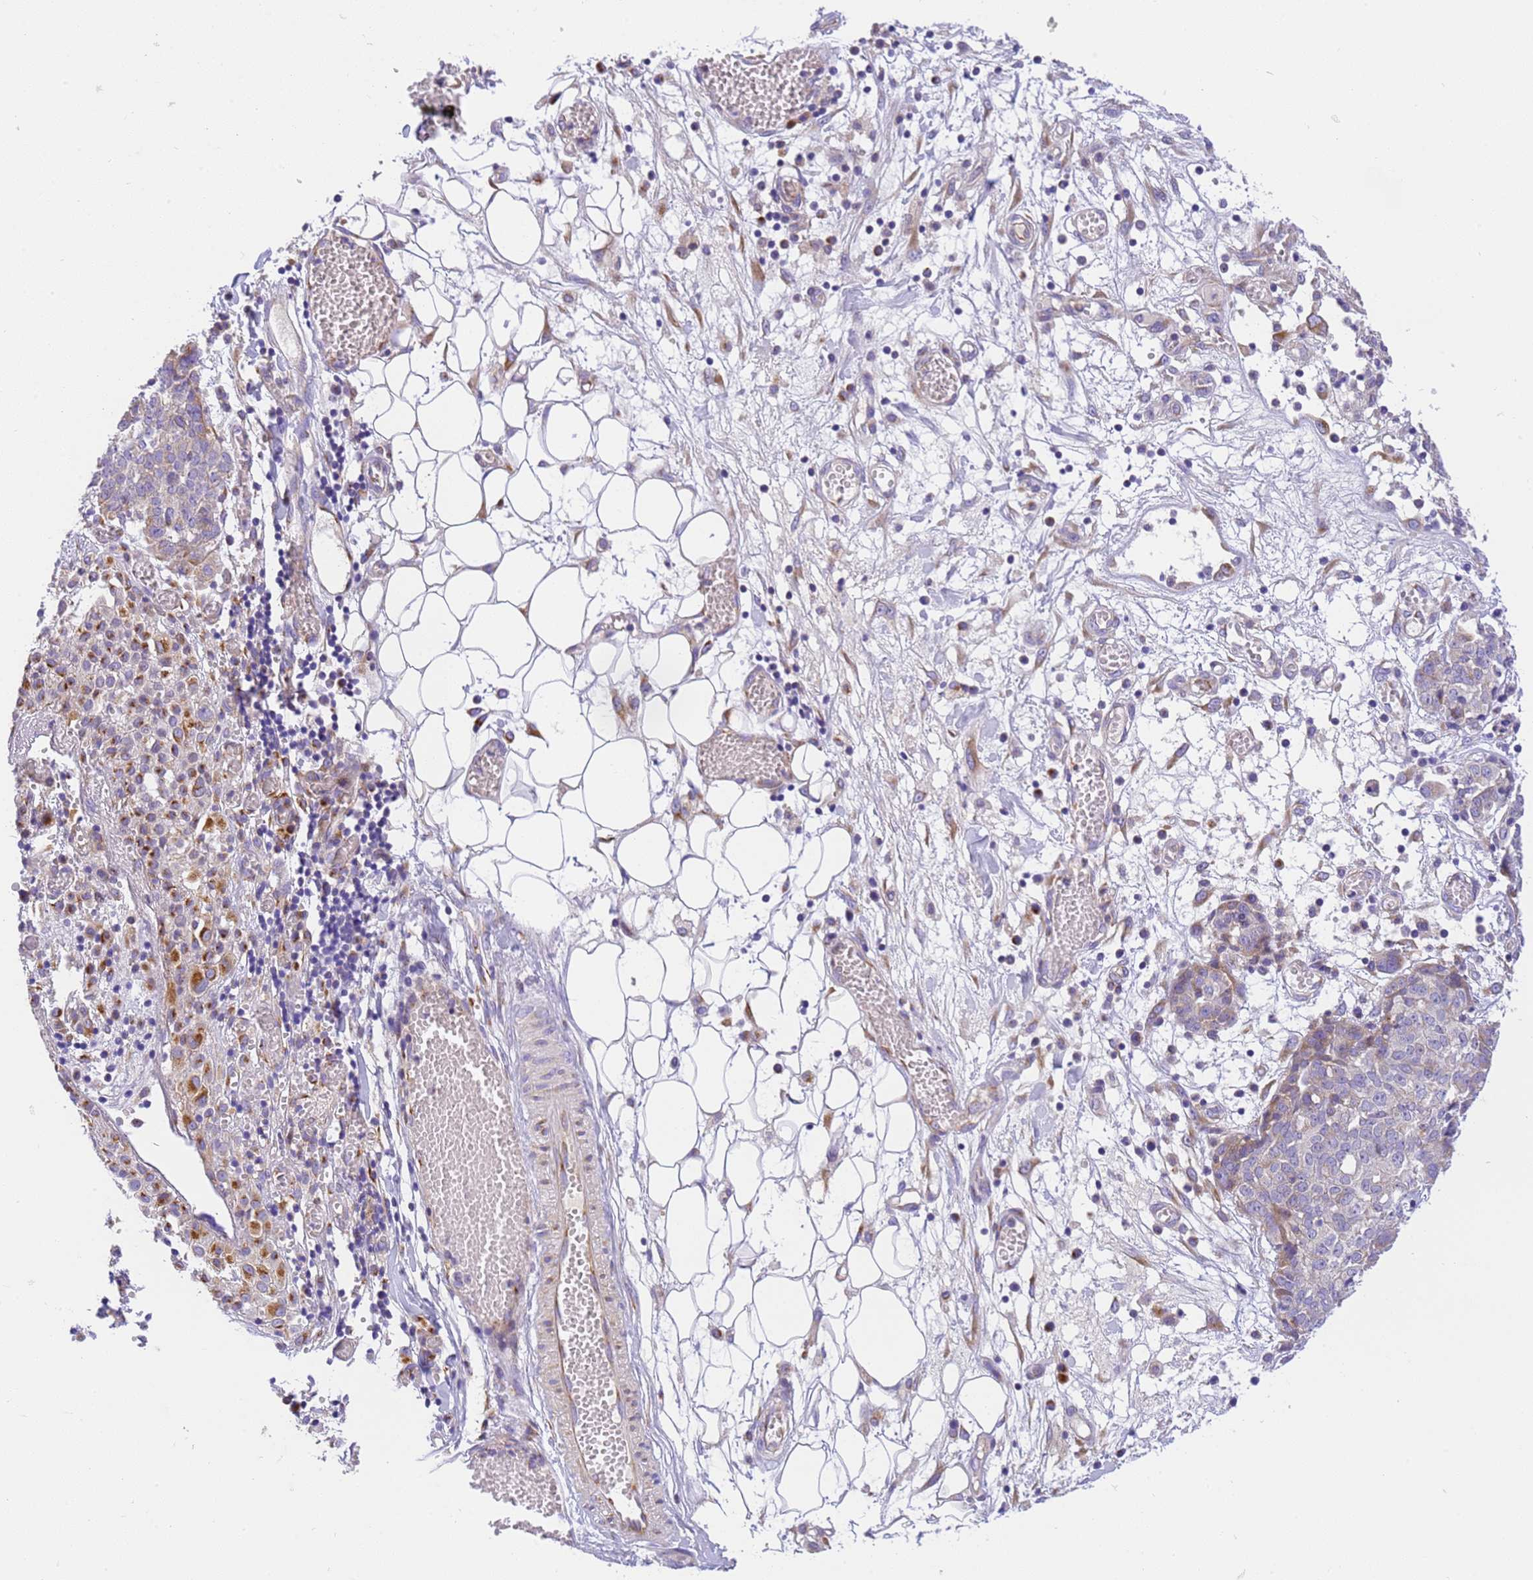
{"staining": {"intensity": "weak", "quantity": "<25%", "location": "cytoplasmic/membranous"}, "tissue": "ovarian cancer", "cell_type": "Tumor cells", "image_type": "cancer", "snomed": [{"axis": "morphology", "description": "Cystadenocarcinoma, serous, NOS"}, {"axis": "topography", "description": "Soft tissue"}, {"axis": "topography", "description": "Ovary"}], "caption": "Immunohistochemical staining of ovarian serous cystadenocarcinoma reveals no significant positivity in tumor cells. The staining is performed using DAB brown chromogen with nuclei counter-stained in using hematoxylin.", "gene": "RHBDD3", "patient": {"sex": "female", "age": 57}}